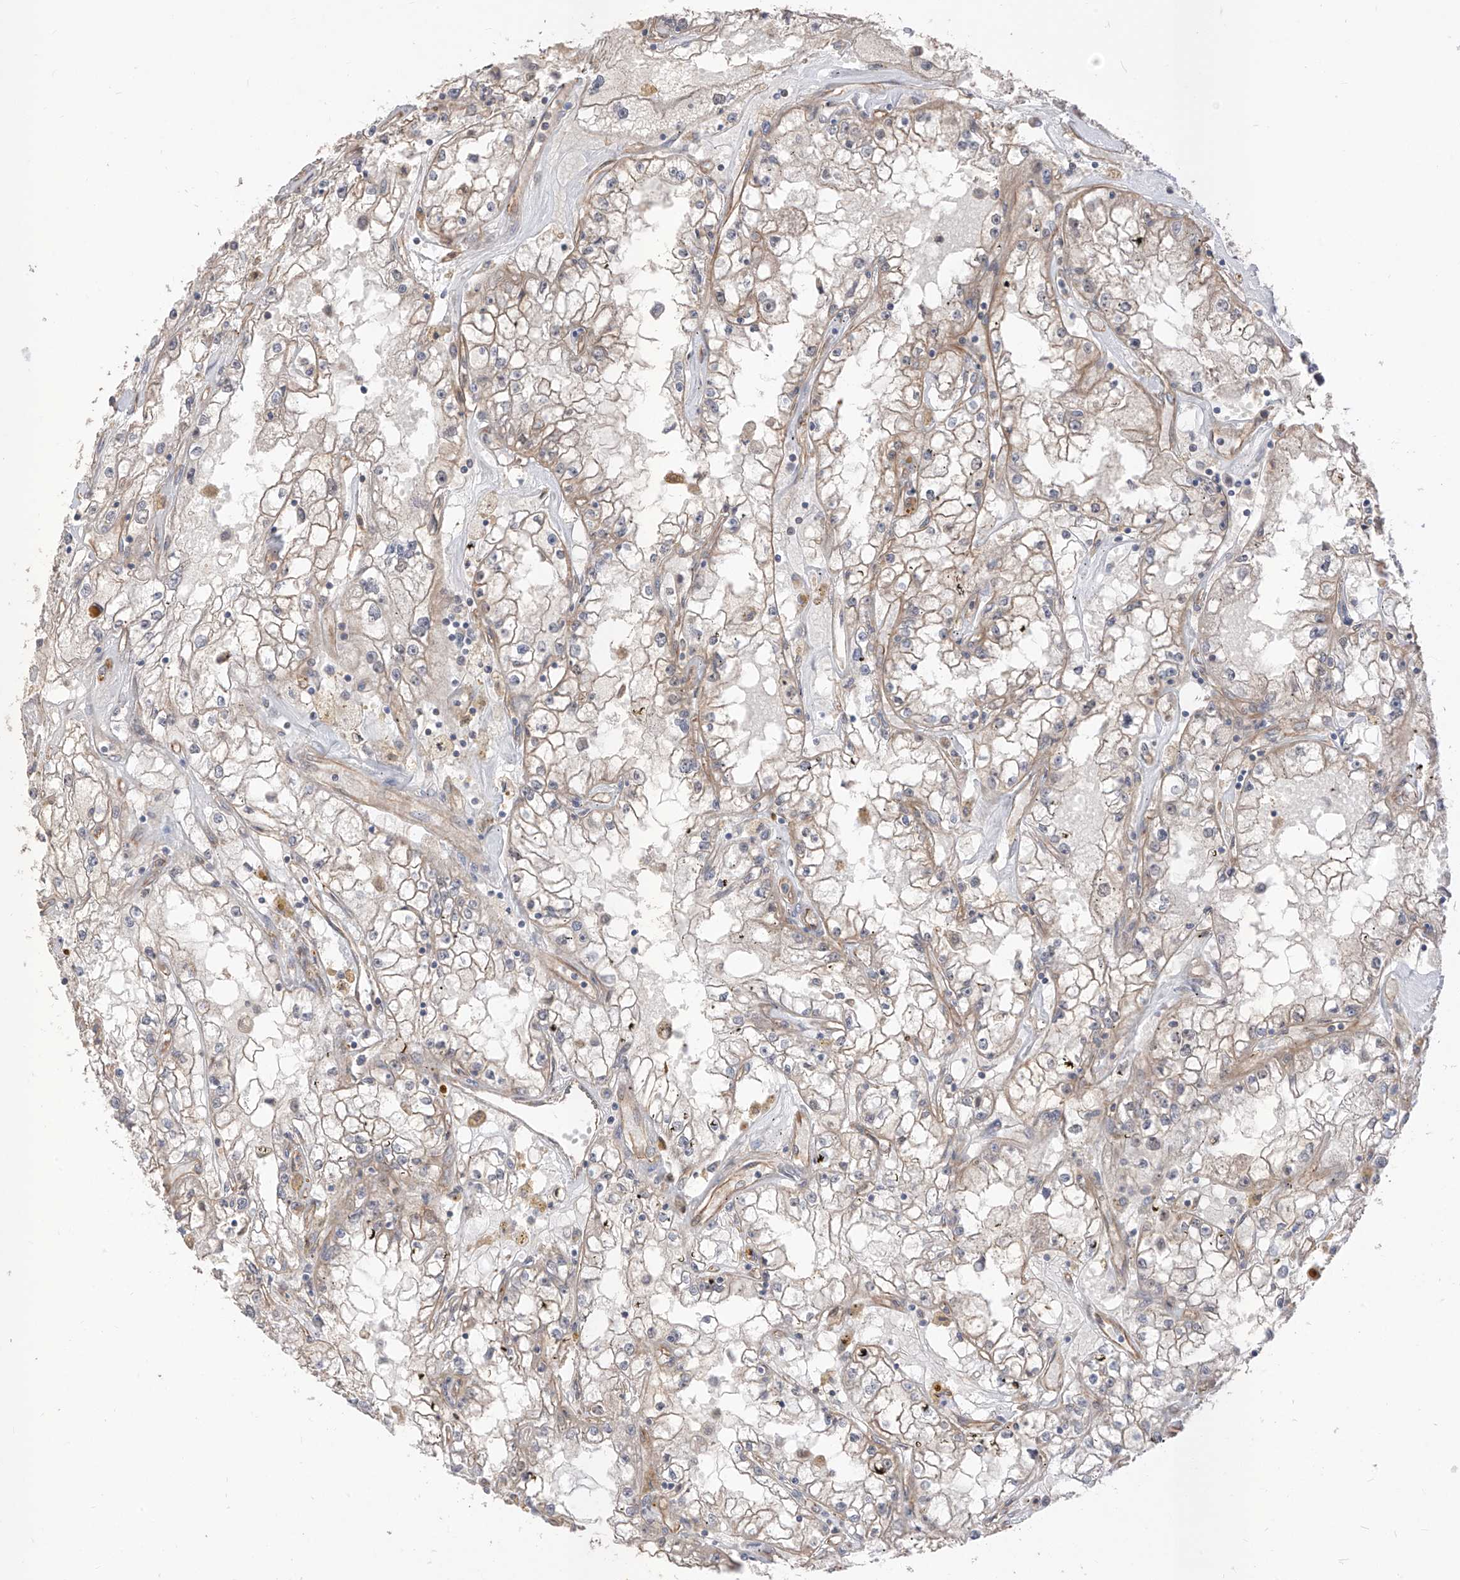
{"staining": {"intensity": "weak", "quantity": "<25%", "location": "cytoplasmic/membranous"}, "tissue": "renal cancer", "cell_type": "Tumor cells", "image_type": "cancer", "snomed": [{"axis": "morphology", "description": "Adenocarcinoma, NOS"}, {"axis": "topography", "description": "Kidney"}], "caption": "The histopathology image shows no significant staining in tumor cells of renal cancer (adenocarcinoma). Nuclei are stained in blue.", "gene": "EPHX4", "patient": {"sex": "male", "age": 56}}